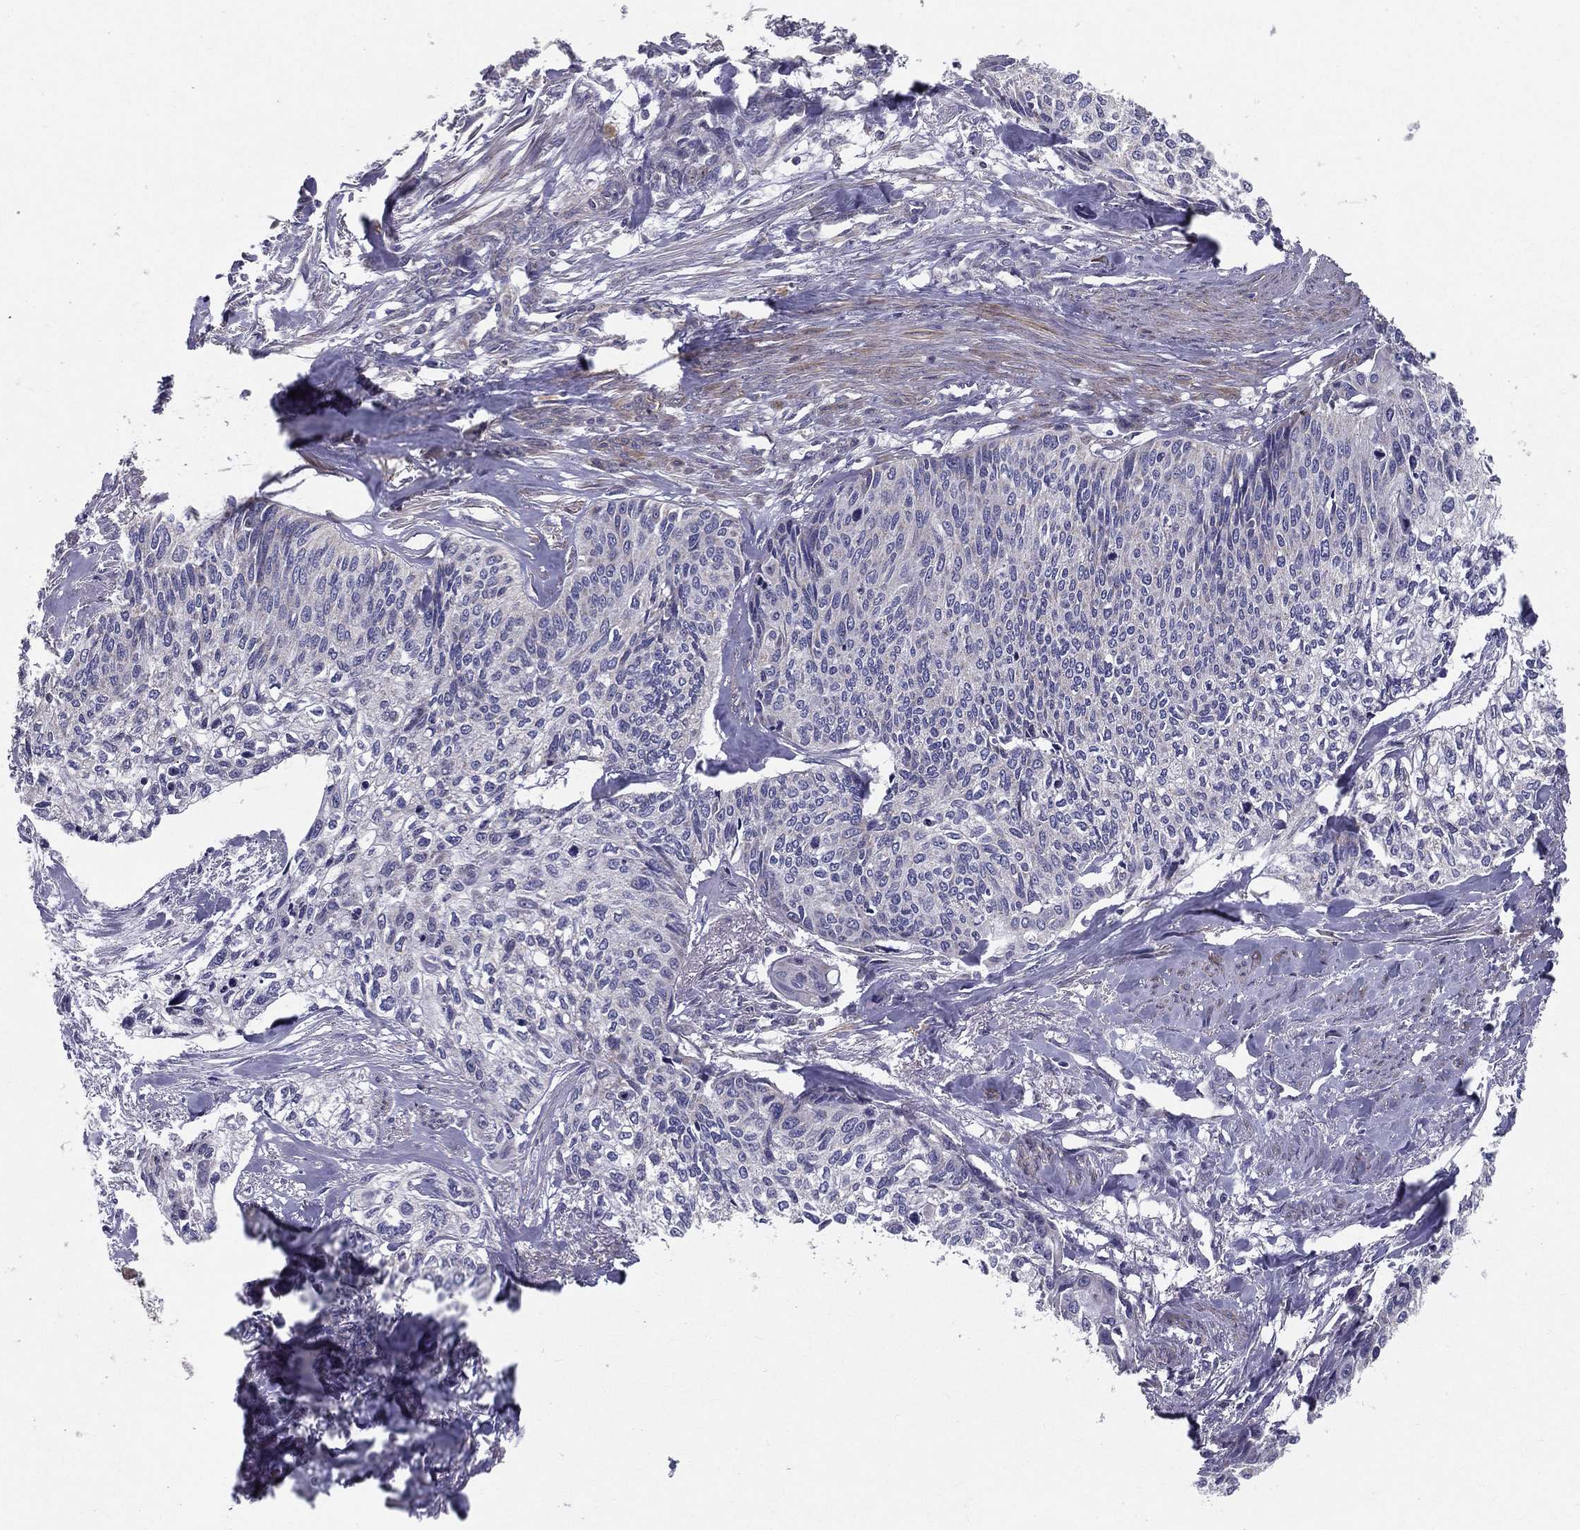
{"staining": {"intensity": "negative", "quantity": "none", "location": "none"}, "tissue": "cervical cancer", "cell_type": "Tumor cells", "image_type": "cancer", "snomed": [{"axis": "morphology", "description": "Squamous cell carcinoma, NOS"}, {"axis": "topography", "description": "Cervix"}], "caption": "Squamous cell carcinoma (cervical) was stained to show a protein in brown. There is no significant positivity in tumor cells. (Immunohistochemistry, brightfield microscopy, high magnification).", "gene": "PCSK1", "patient": {"sex": "female", "age": 58}}